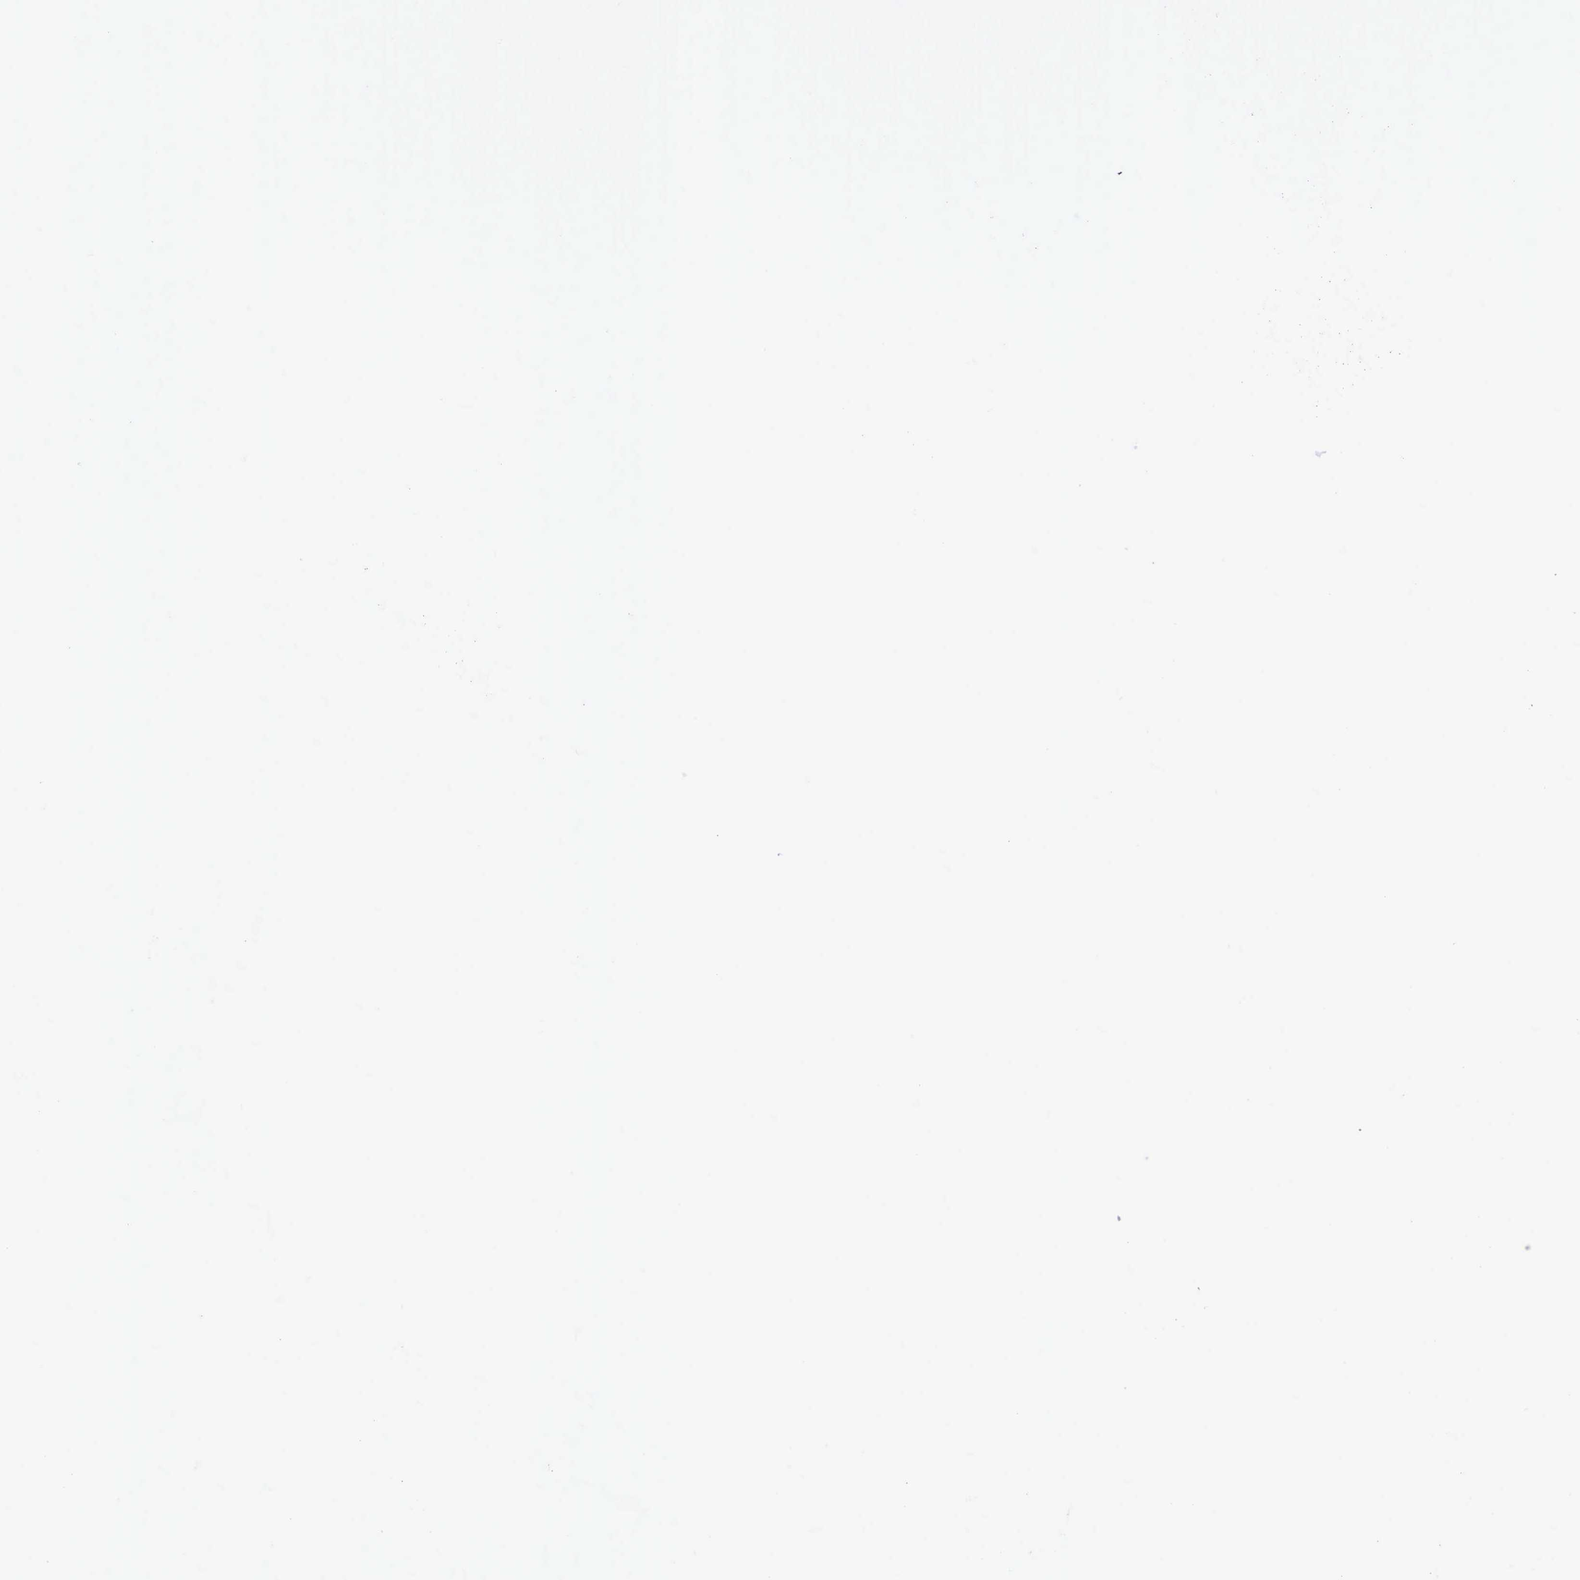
{"staining": {"intensity": "strong", "quantity": ">75%", "location": "nuclear"}, "tissue": "breast cancer", "cell_type": "Tumor cells", "image_type": "cancer", "snomed": [{"axis": "morphology", "description": "Duct carcinoma"}, {"axis": "topography", "description": "Breast"}], "caption": "Breast invasive ductal carcinoma stained with a protein marker exhibits strong staining in tumor cells.", "gene": "MECP2", "patient": {"sex": "female", "age": 72}}